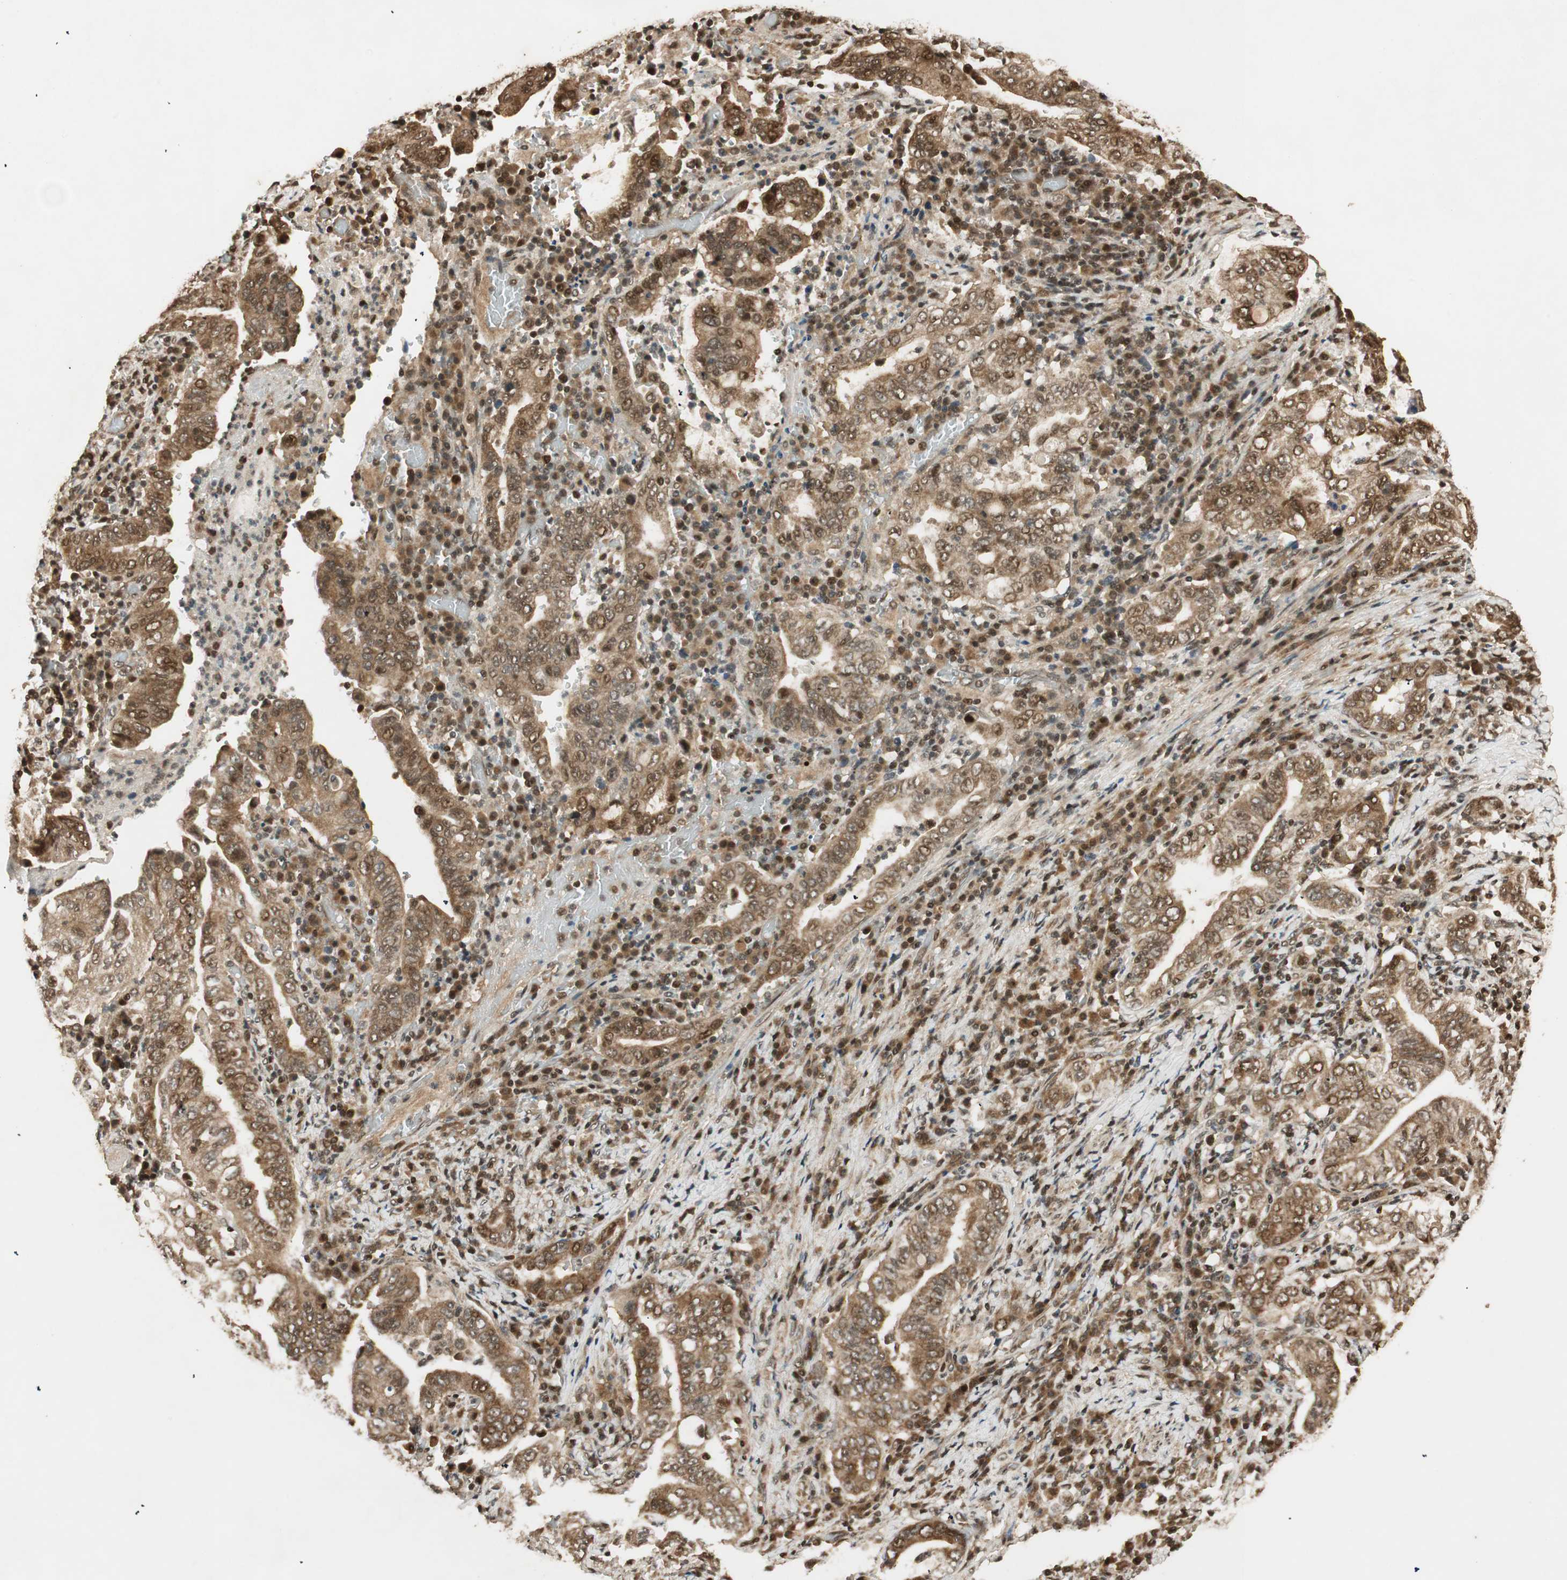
{"staining": {"intensity": "moderate", "quantity": ">75%", "location": "cytoplasmic/membranous,nuclear"}, "tissue": "stomach cancer", "cell_type": "Tumor cells", "image_type": "cancer", "snomed": [{"axis": "morphology", "description": "Normal tissue, NOS"}, {"axis": "morphology", "description": "Adenocarcinoma, NOS"}, {"axis": "topography", "description": "Esophagus"}, {"axis": "topography", "description": "Stomach, upper"}, {"axis": "topography", "description": "Peripheral nerve tissue"}], "caption": "A medium amount of moderate cytoplasmic/membranous and nuclear staining is appreciated in about >75% of tumor cells in adenocarcinoma (stomach) tissue.", "gene": "RPA3", "patient": {"sex": "male", "age": 62}}